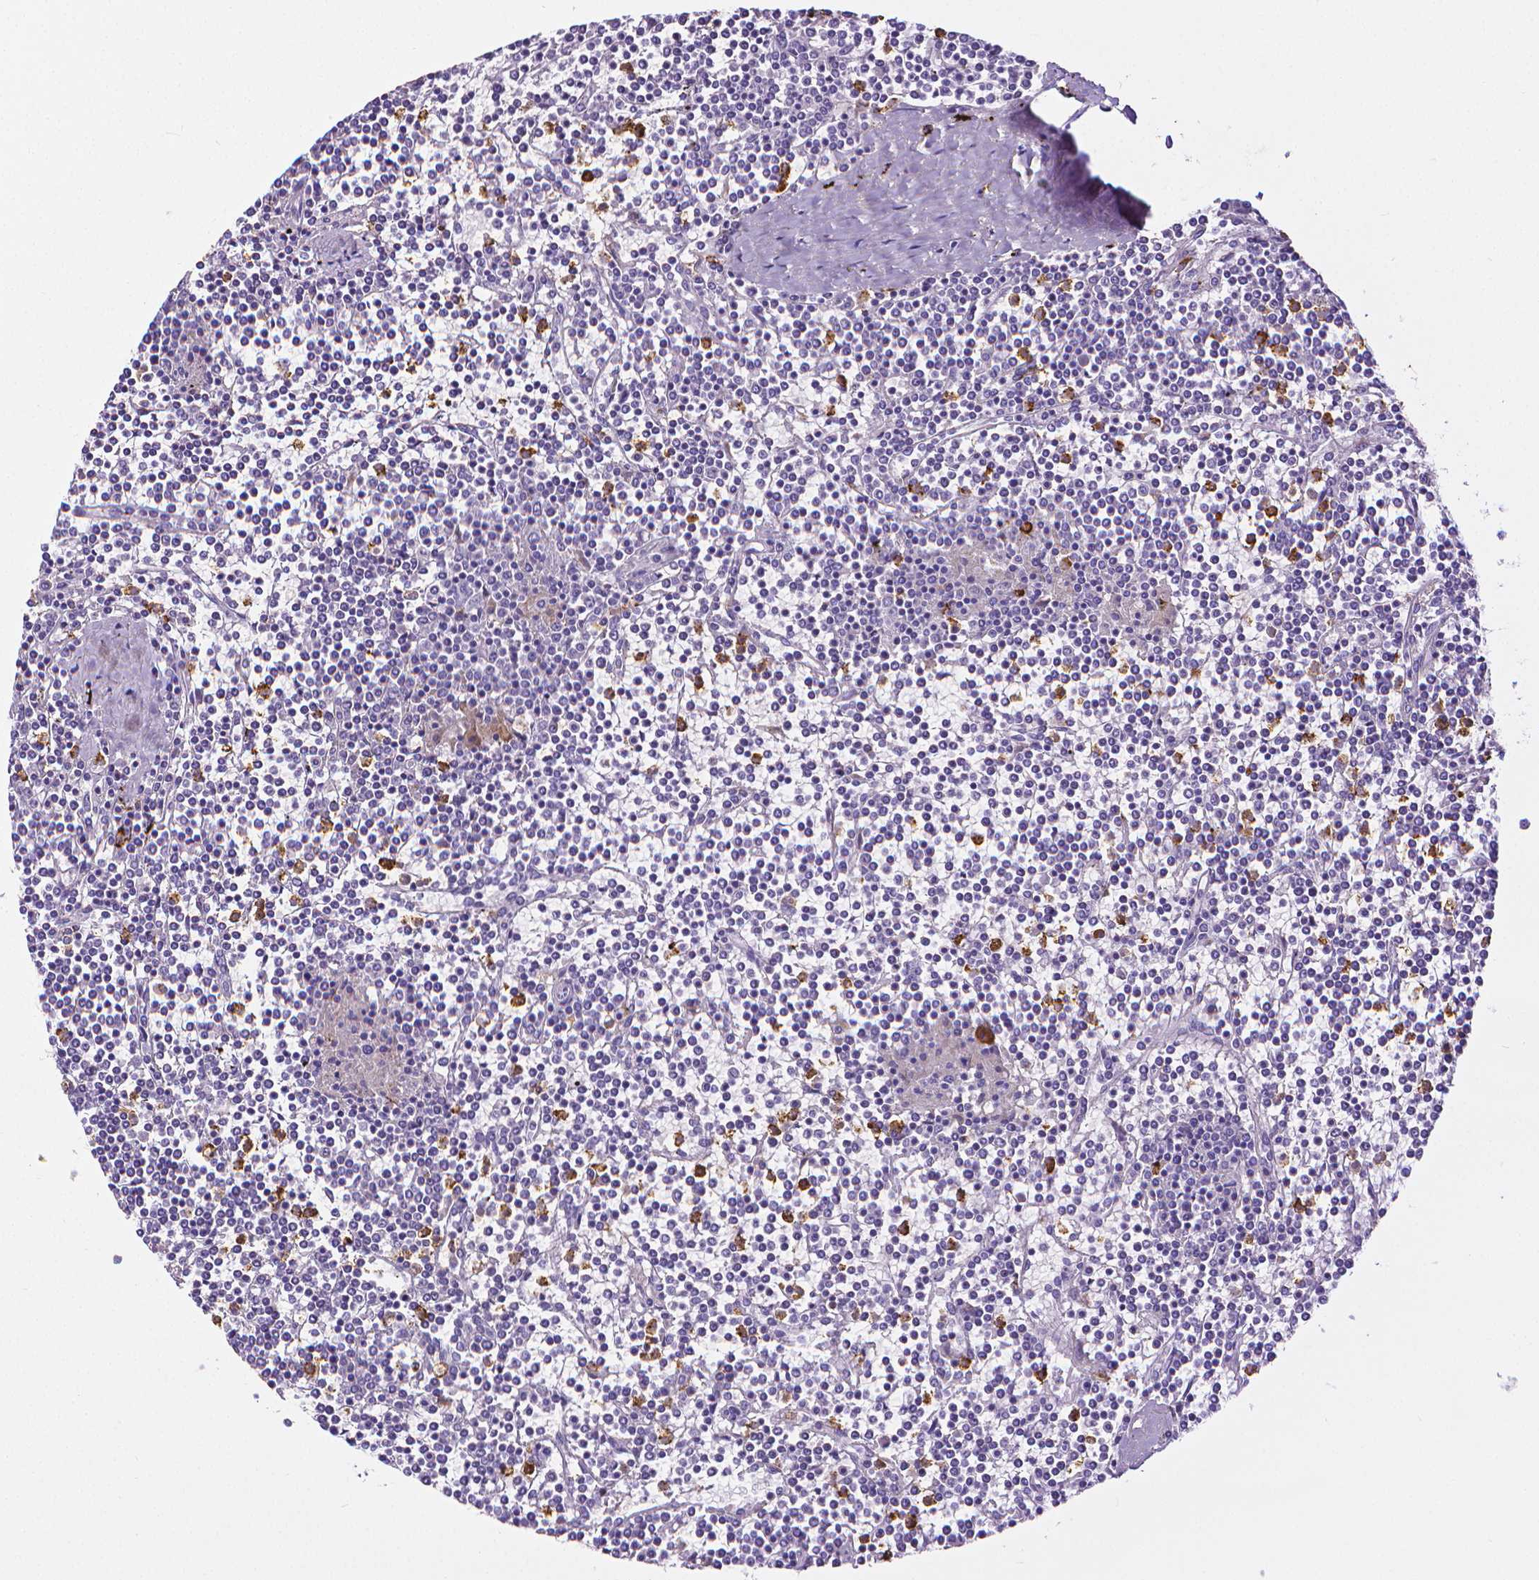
{"staining": {"intensity": "negative", "quantity": "none", "location": "none"}, "tissue": "lymphoma", "cell_type": "Tumor cells", "image_type": "cancer", "snomed": [{"axis": "morphology", "description": "Malignant lymphoma, non-Hodgkin's type, Low grade"}, {"axis": "topography", "description": "Spleen"}], "caption": "Immunohistochemistry (IHC) of lymphoma exhibits no expression in tumor cells.", "gene": "MMP9", "patient": {"sex": "female", "age": 19}}